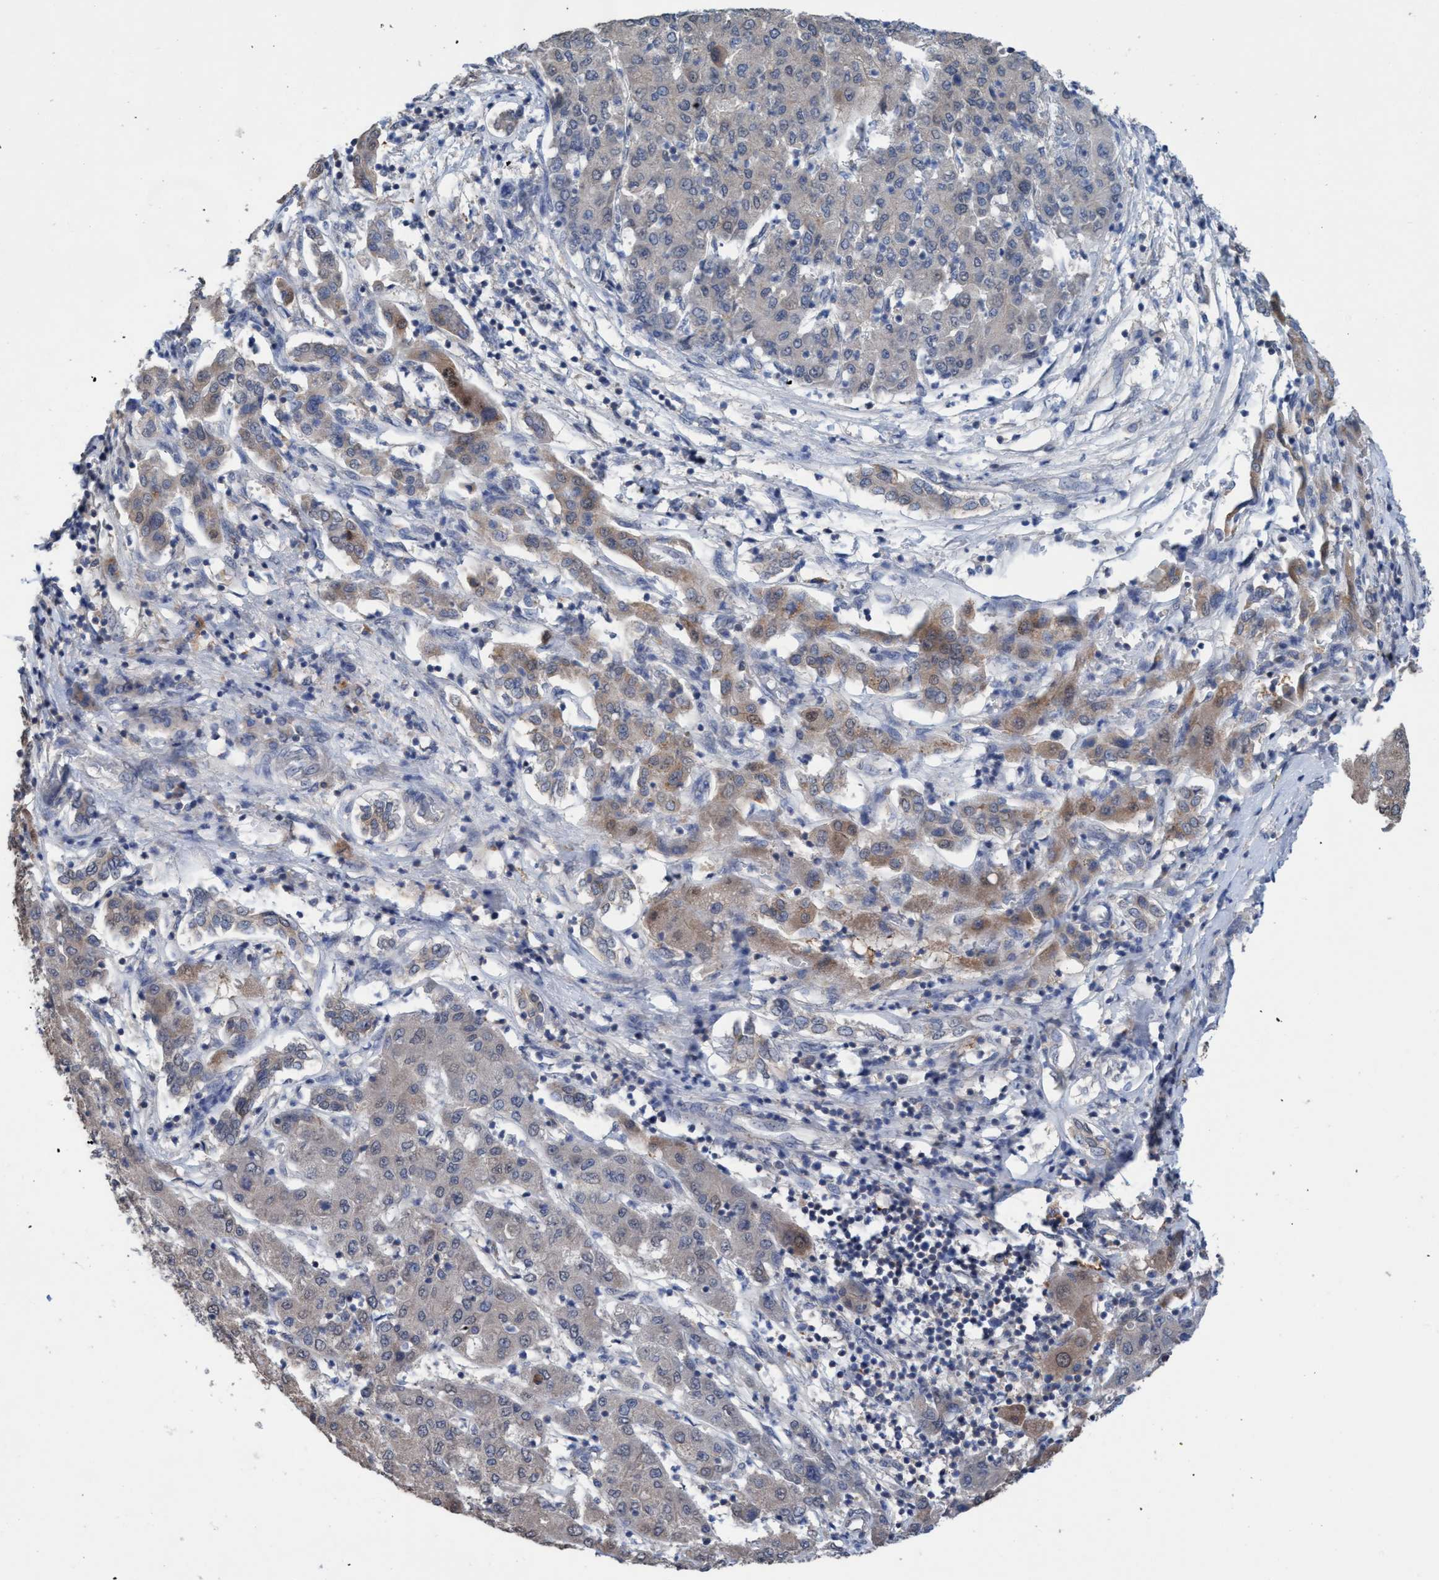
{"staining": {"intensity": "weak", "quantity": "25%-75%", "location": "cytoplasmic/membranous"}, "tissue": "liver cancer", "cell_type": "Tumor cells", "image_type": "cancer", "snomed": [{"axis": "morphology", "description": "Carcinoma, Hepatocellular, NOS"}, {"axis": "topography", "description": "Liver"}], "caption": "IHC image of hepatocellular carcinoma (liver) stained for a protein (brown), which displays low levels of weak cytoplasmic/membranous expression in approximately 25%-75% of tumor cells.", "gene": "GLOD4", "patient": {"sex": "male", "age": 65}}